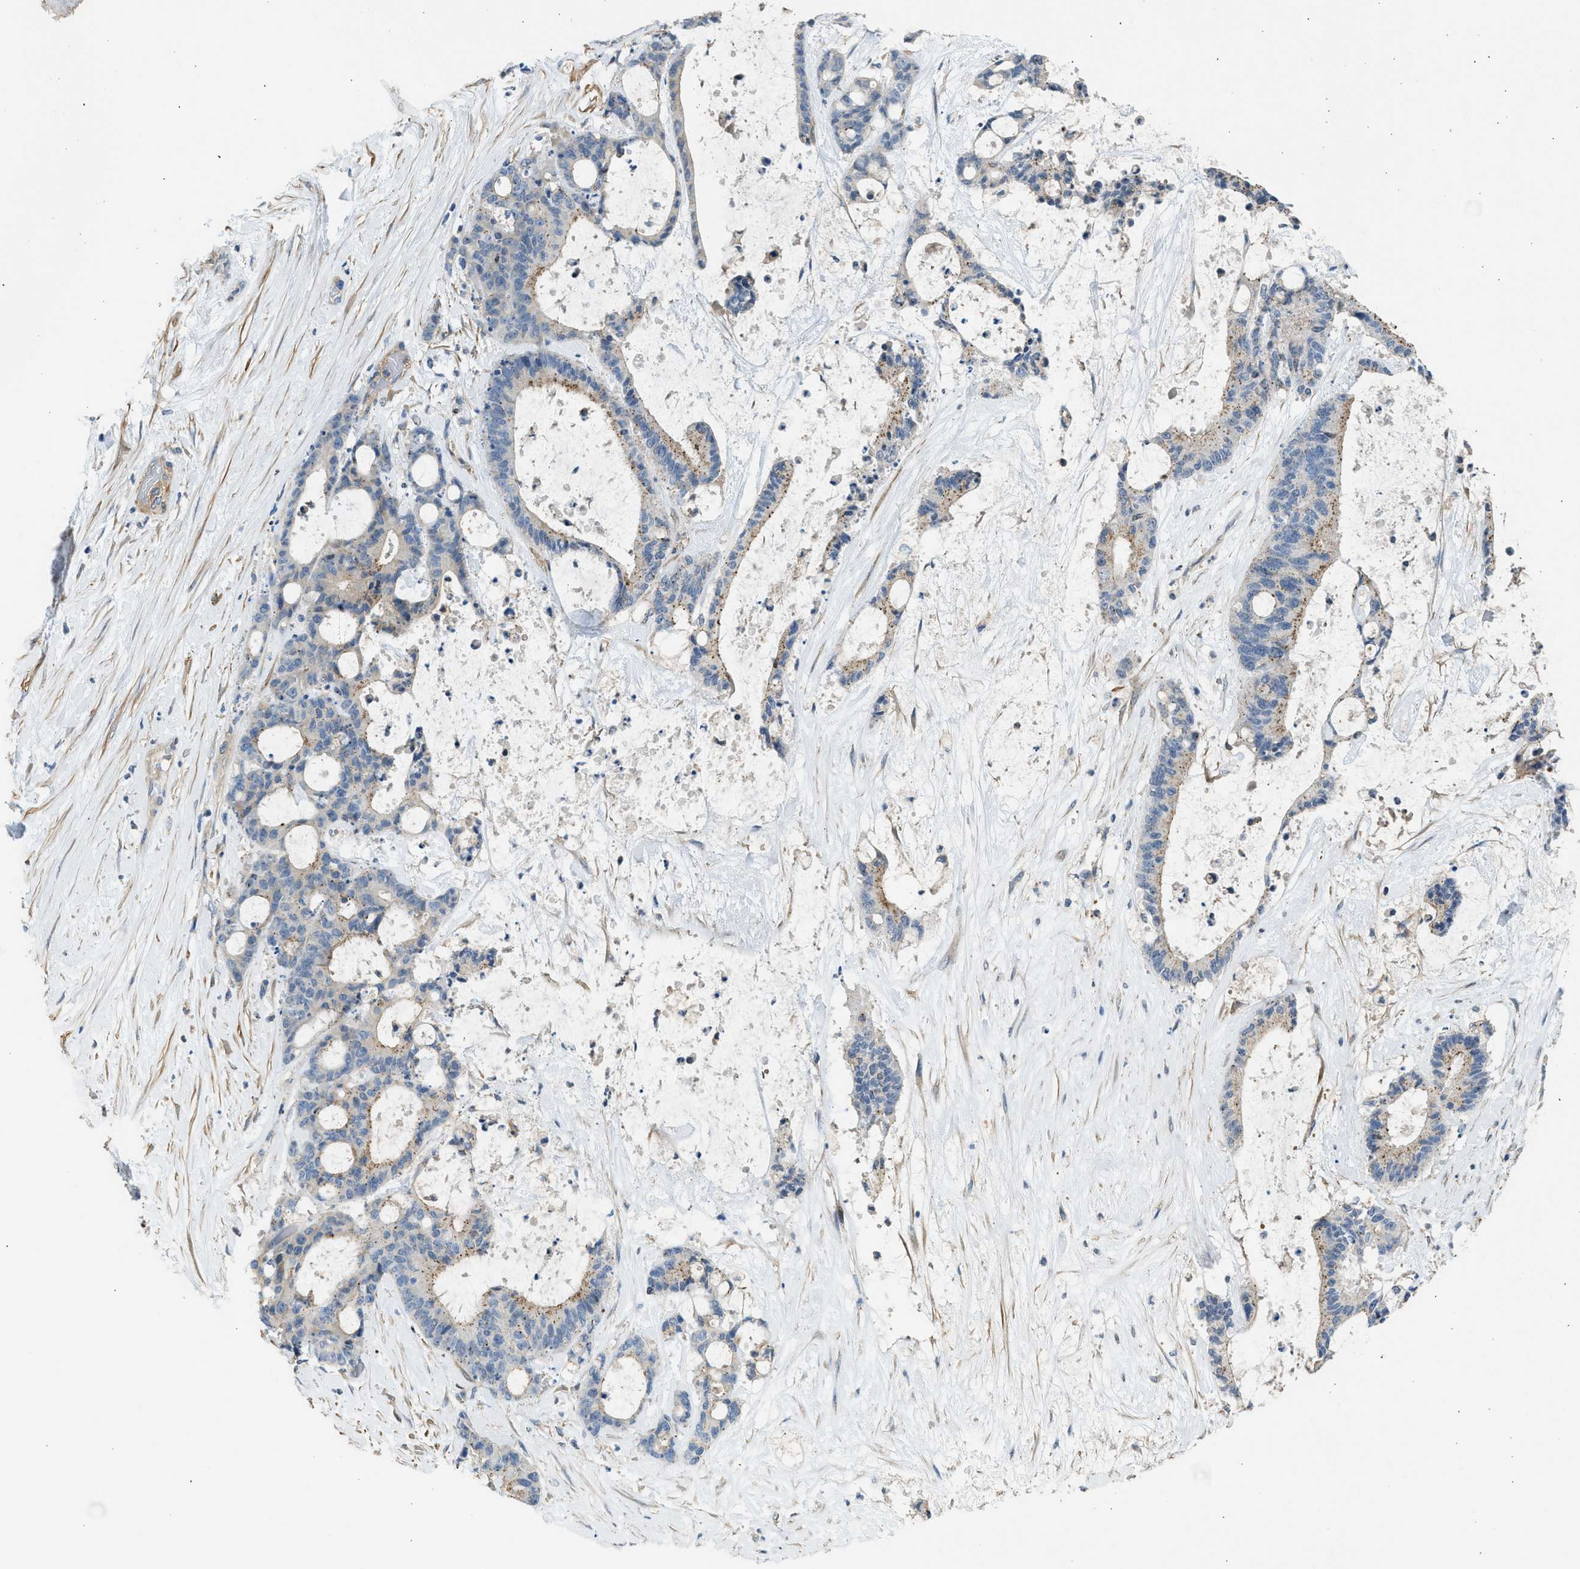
{"staining": {"intensity": "weak", "quantity": "25%-75%", "location": "cytoplasmic/membranous"}, "tissue": "liver cancer", "cell_type": "Tumor cells", "image_type": "cancer", "snomed": [{"axis": "morphology", "description": "Cholangiocarcinoma"}, {"axis": "topography", "description": "Liver"}], "caption": "Brown immunohistochemical staining in liver cancer exhibits weak cytoplasmic/membranous positivity in approximately 25%-75% of tumor cells. (Brightfield microscopy of DAB IHC at high magnification).", "gene": "PCNX3", "patient": {"sex": "female", "age": 73}}